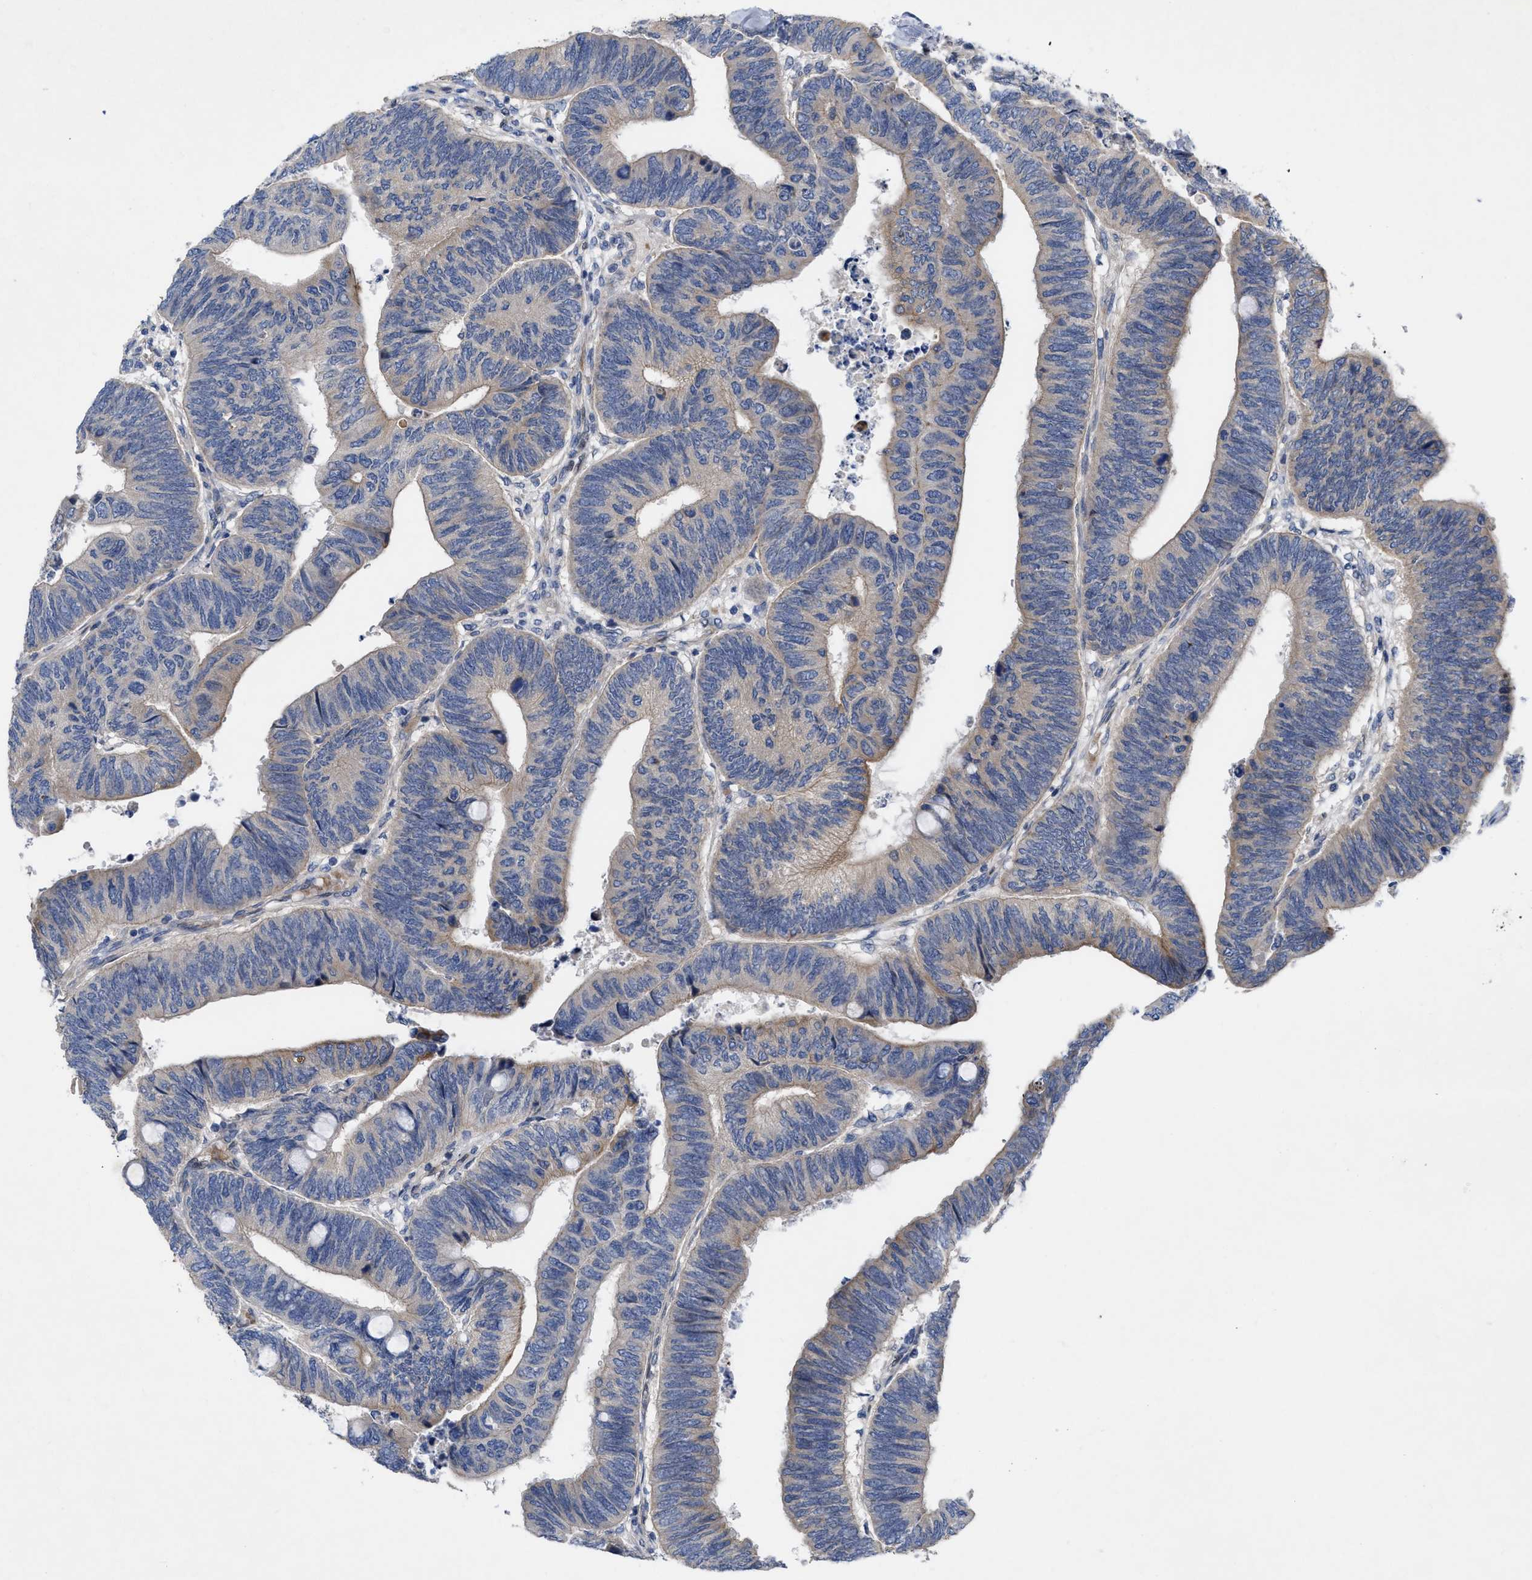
{"staining": {"intensity": "moderate", "quantity": "<25%", "location": "cytoplasmic/membranous"}, "tissue": "colorectal cancer", "cell_type": "Tumor cells", "image_type": "cancer", "snomed": [{"axis": "morphology", "description": "Normal tissue, NOS"}, {"axis": "morphology", "description": "Adenocarcinoma, NOS"}, {"axis": "topography", "description": "Rectum"}, {"axis": "topography", "description": "Peripheral nerve tissue"}], "caption": "Immunohistochemistry histopathology image of neoplastic tissue: human adenocarcinoma (colorectal) stained using IHC exhibits low levels of moderate protein expression localized specifically in the cytoplasmic/membranous of tumor cells, appearing as a cytoplasmic/membranous brown color.", "gene": "NDEL1", "patient": {"sex": "male", "age": 92}}